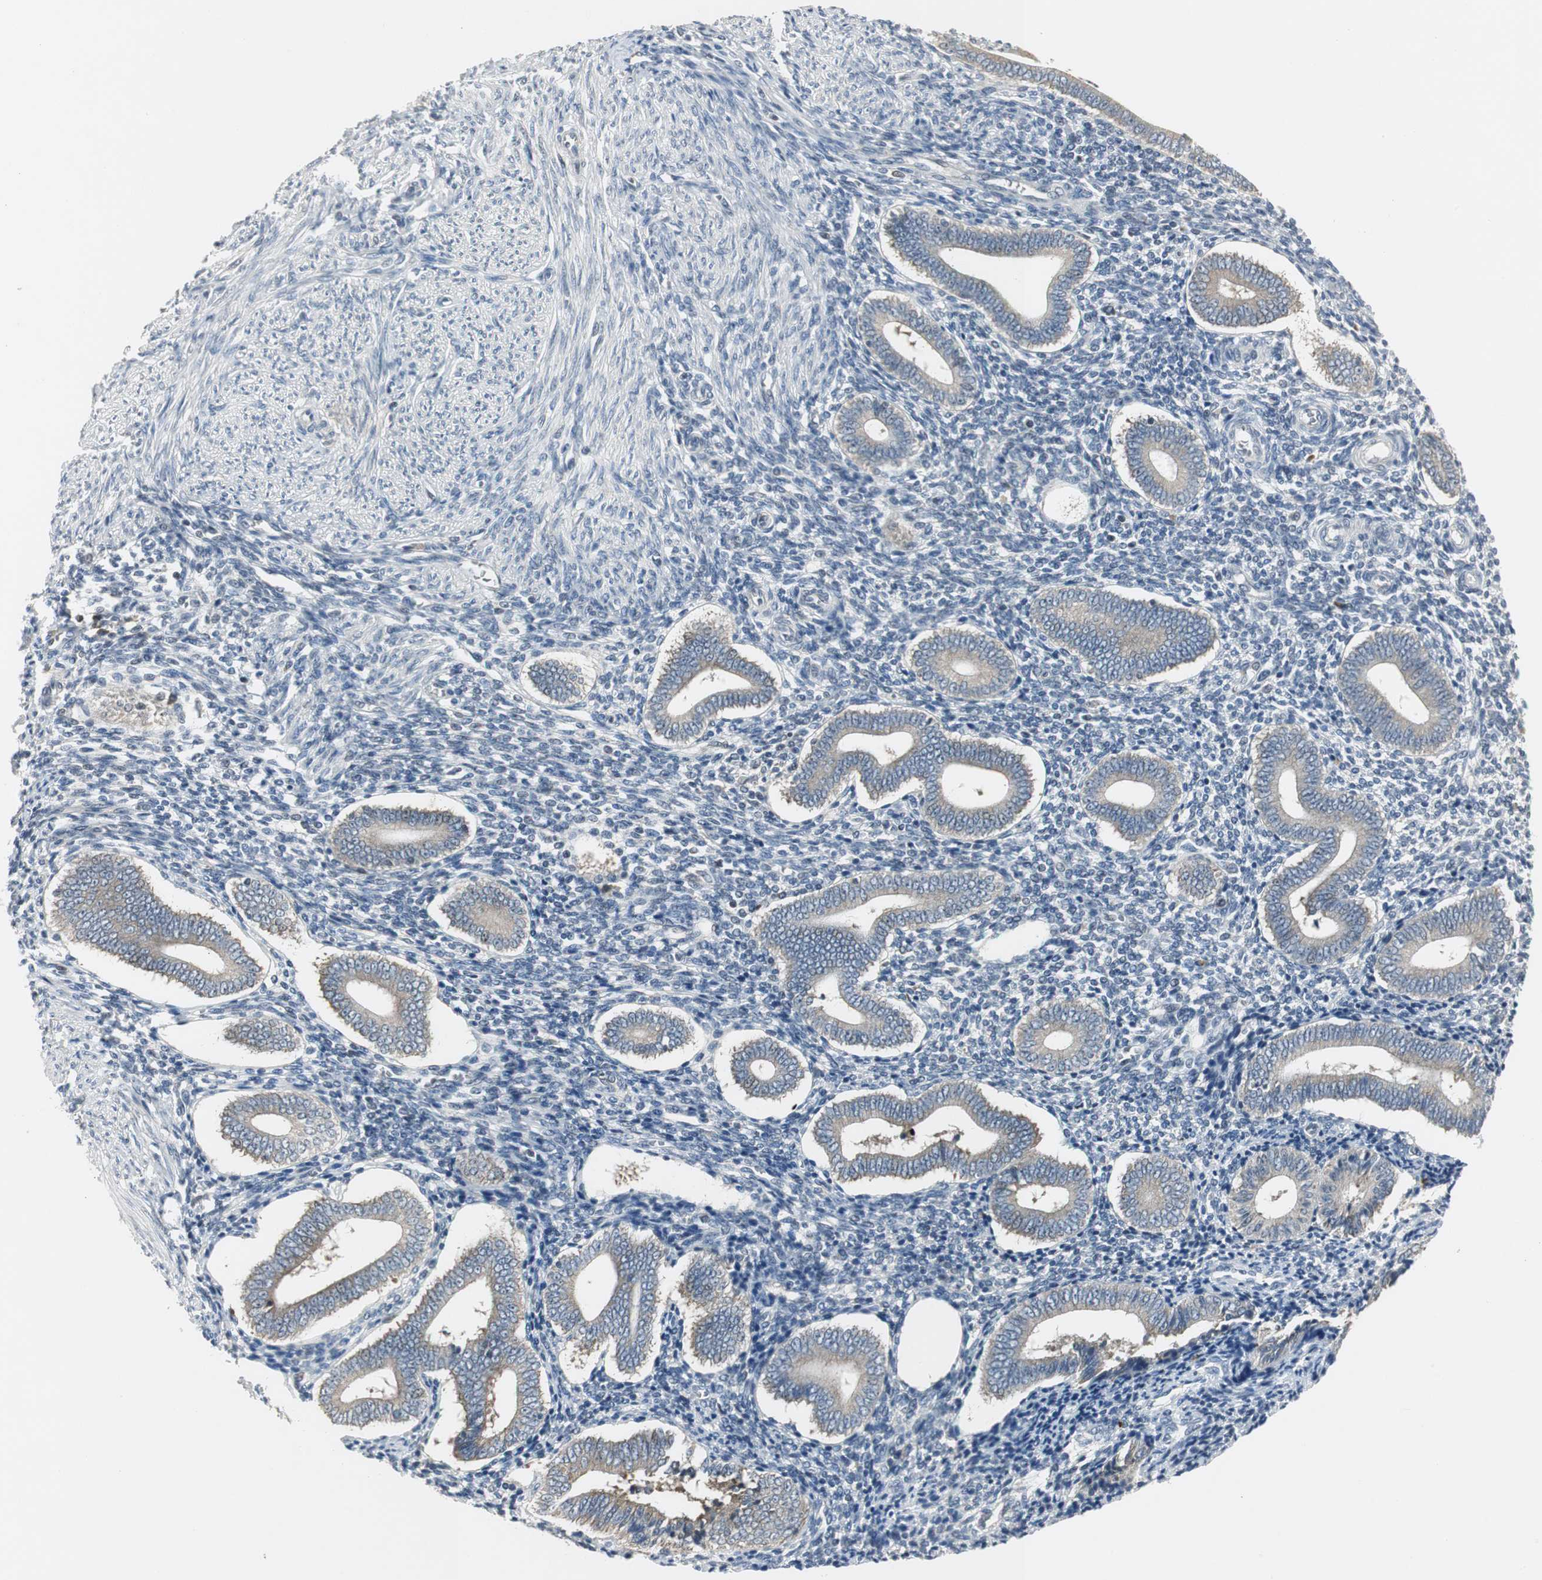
{"staining": {"intensity": "moderate", "quantity": ">75%", "location": "cytoplasmic/membranous"}, "tissue": "endometrium", "cell_type": "Cells in endometrial stroma", "image_type": "normal", "snomed": [{"axis": "morphology", "description": "Normal tissue, NOS"}, {"axis": "topography", "description": "Uterus"}, {"axis": "topography", "description": "Endometrium"}], "caption": "Brown immunohistochemical staining in benign human endometrium shows moderate cytoplasmic/membranous expression in approximately >75% of cells in endometrial stroma. (DAB (3,3'-diaminobenzidine) = brown stain, brightfield microscopy at high magnification).", "gene": "CCT5", "patient": {"sex": "female", "age": 33}}